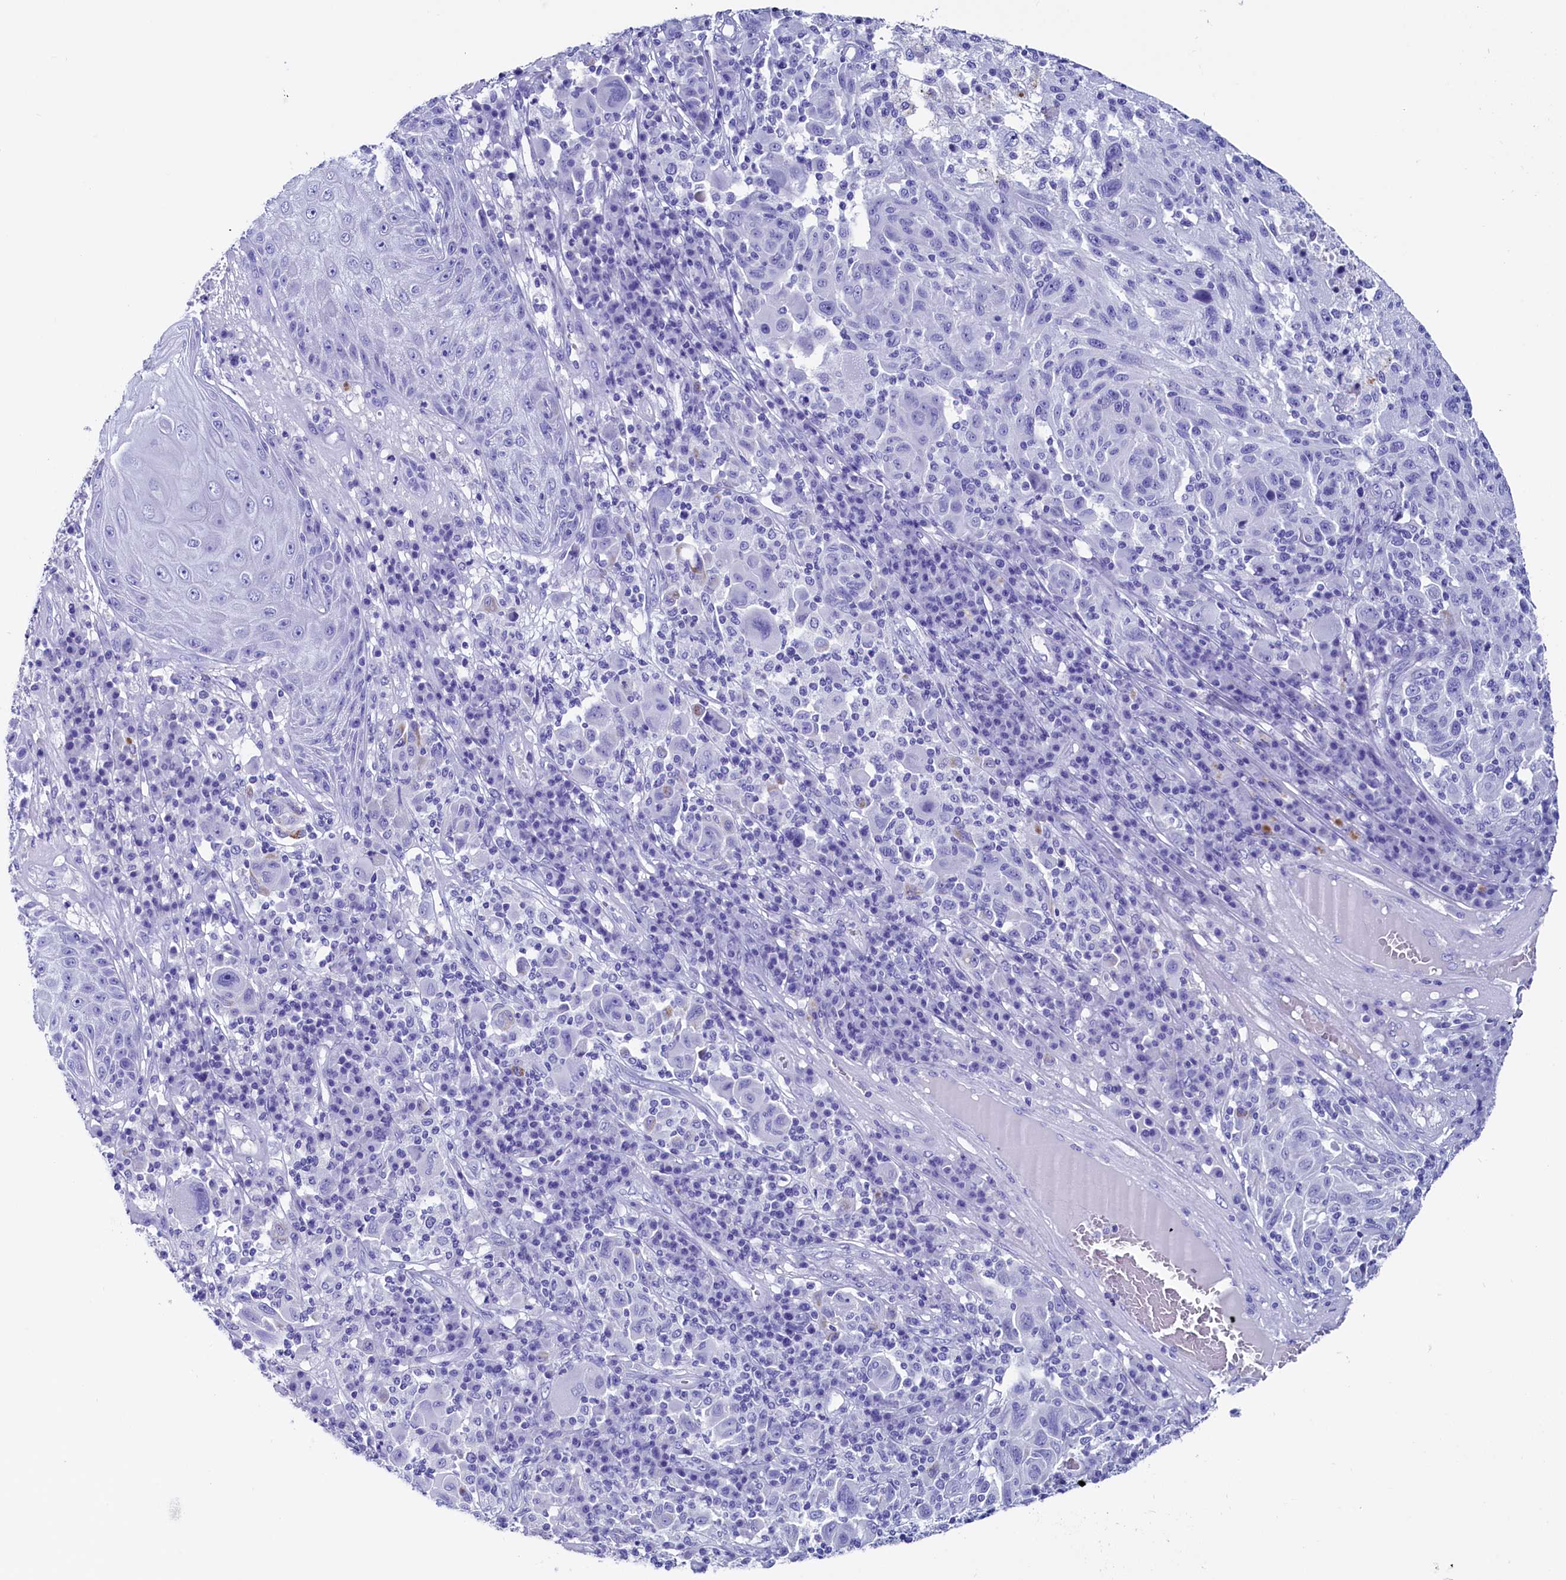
{"staining": {"intensity": "negative", "quantity": "none", "location": "none"}, "tissue": "melanoma", "cell_type": "Tumor cells", "image_type": "cancer", "snomed": [{"axis": "morphology", "description": "Malignant melanoma, NOS"}, {"axis": "topography", "description": "Skin"}], "caption": "IHC of melanoma shows no expression in tumor cells.", "gene": "ANKRD29", "patient": {"sex": "male", "age": 53}}